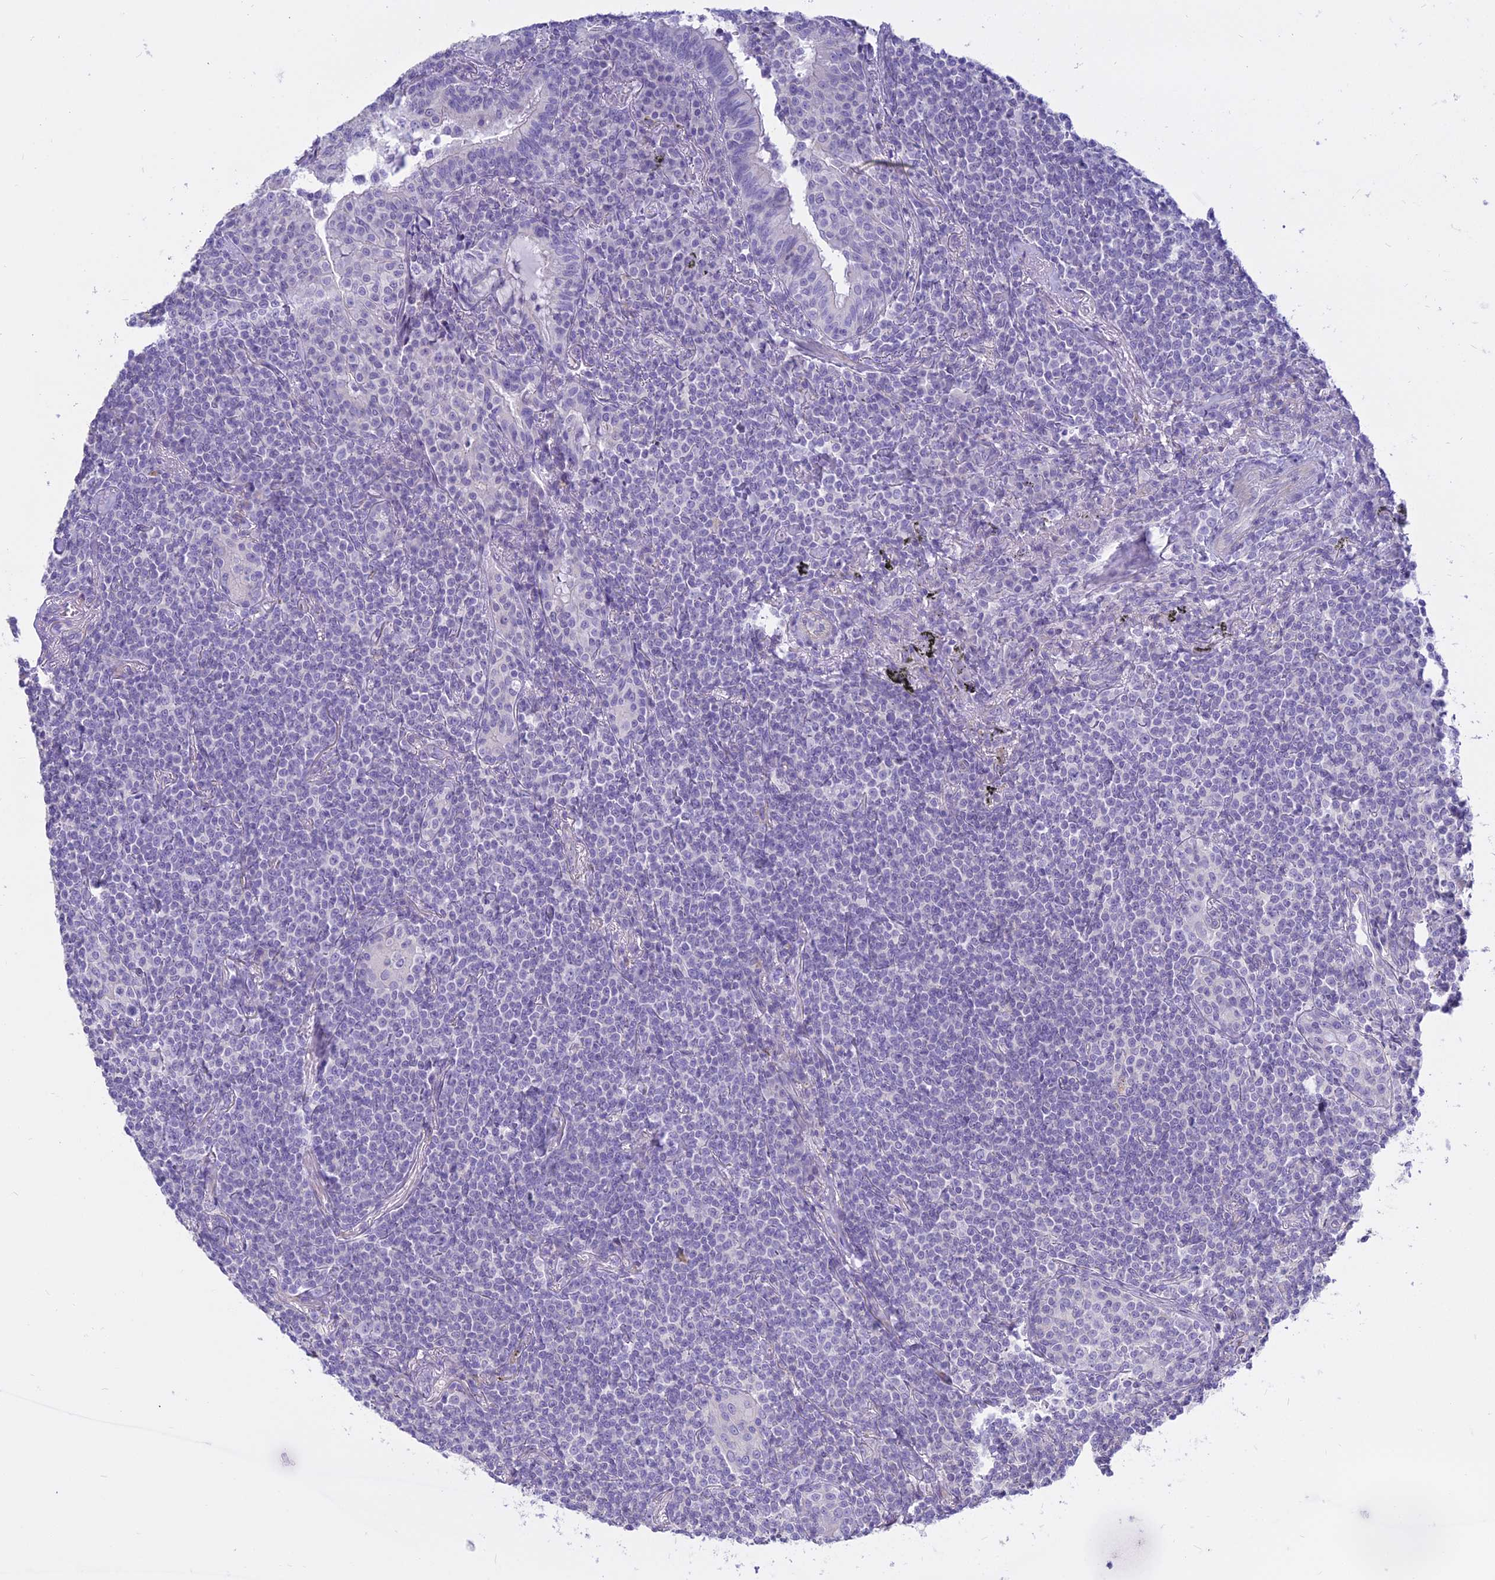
{"staining": {"intensity": "negative", "quantity": "none", "location": "none"}, "tissue": "lymphoma", "cell_type": "Tumor cells", "image_type": "cancer", "snomed": [{"axis": "morphology", "description": "Malignant lymphoma, non-Hodgkin's type, Low grade"}, {"axis": "topography", "description": "Lung"}], "caption": "Histopathology image shows no significant protein expression in tumor cells of malignant lymphoma, non-Hodgkin's type (low-grade).", "gene": "SMIM24", "patient": {"sex": "female", "age": 71}}